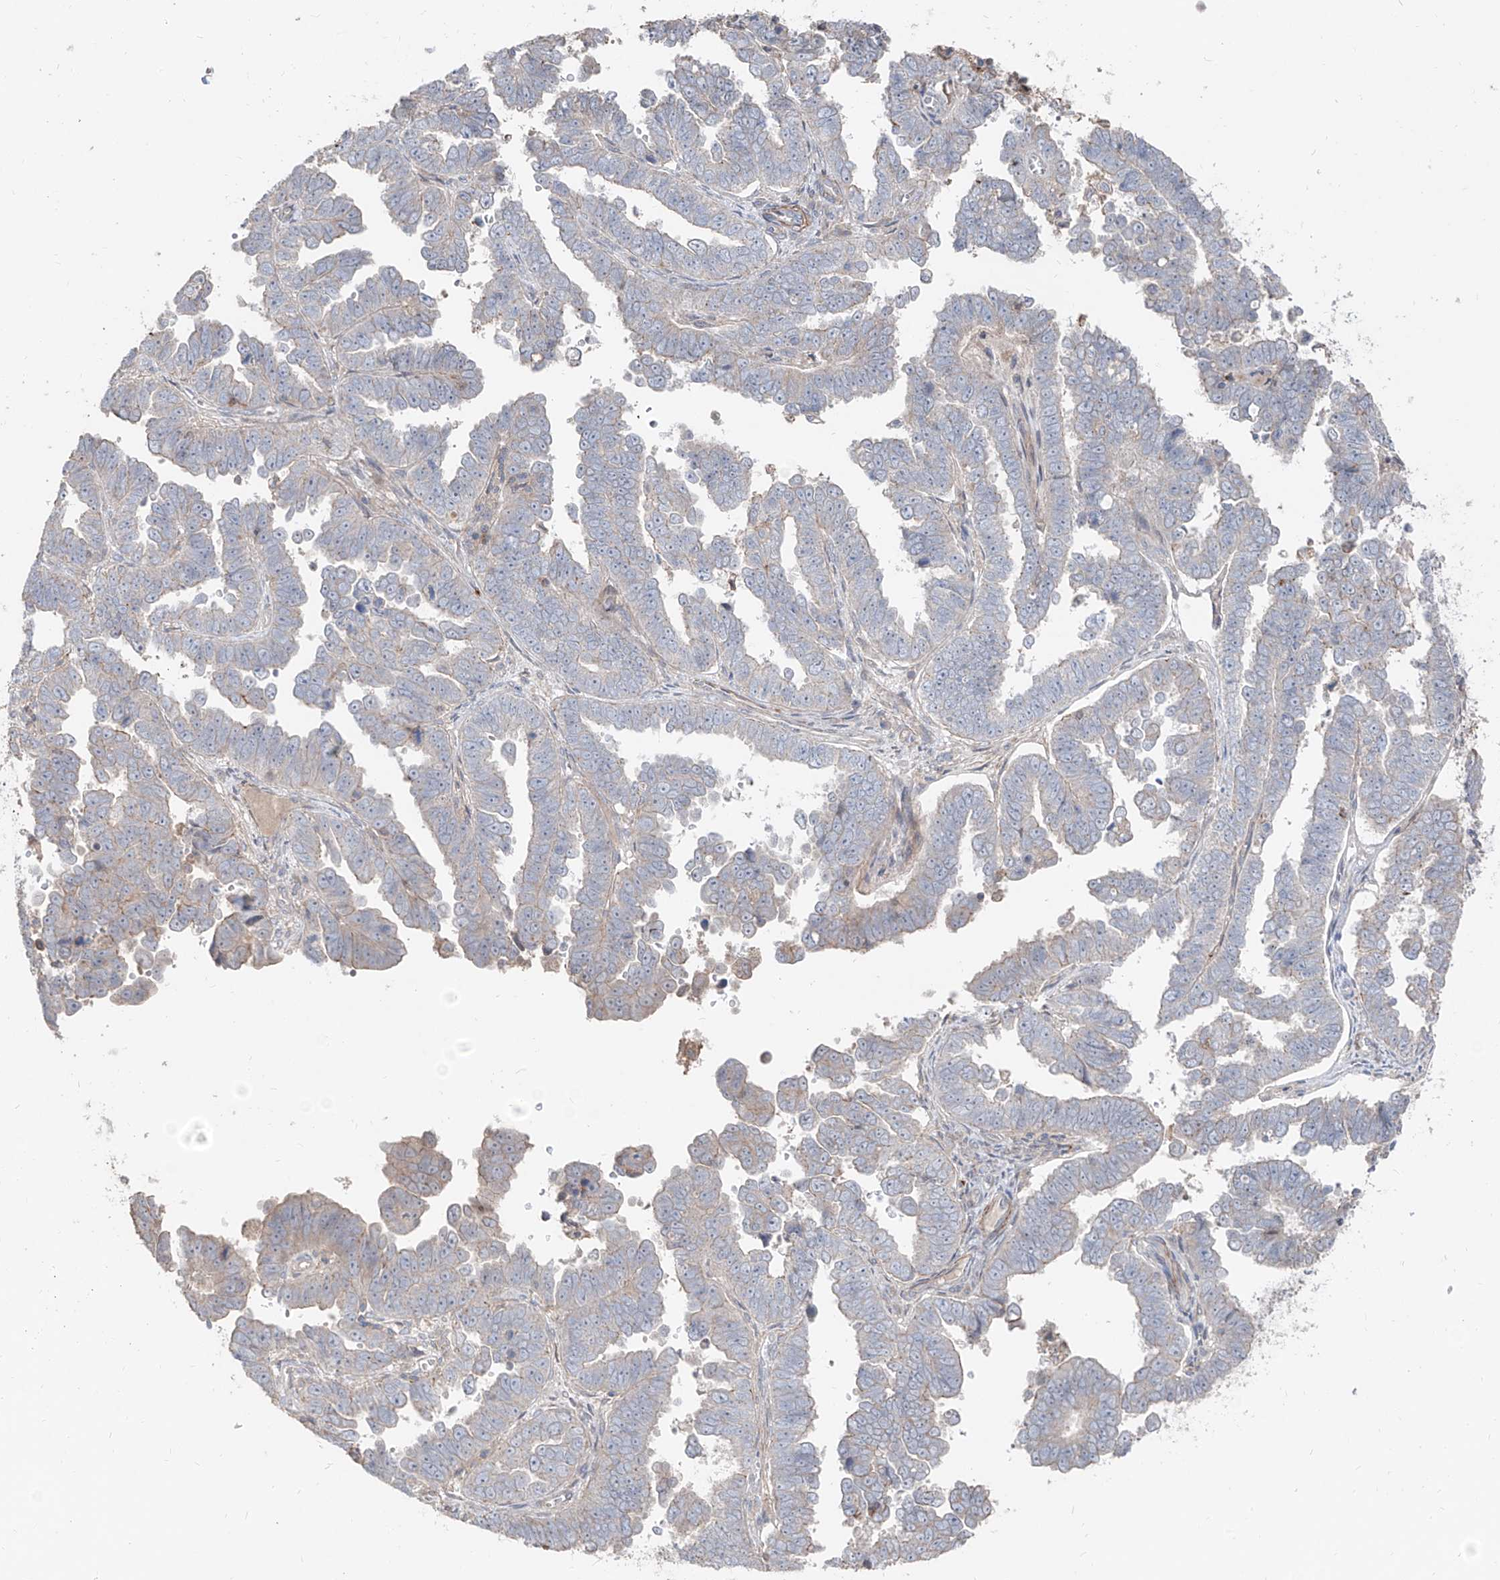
{"staining": {"intensity": "negative", "quantity": "none", "location": "none"}, "tissue": "endometrial cancer", "cell_type": "Tumor cells", "image_type": "cancer", "snomed": [{"axis": "morphology", "description": "Adenocarcinoma, NOS"}, {"axis": "topography", "description": "Endometrium"}], "caption": "DAB (3,3'-diaminobenzidine) immunohistochemical staining of human endometrial cancer displays no significant expression in tumor cells.", "gene": "UFD1", "patient": {"sex": "female", "age": 75}}